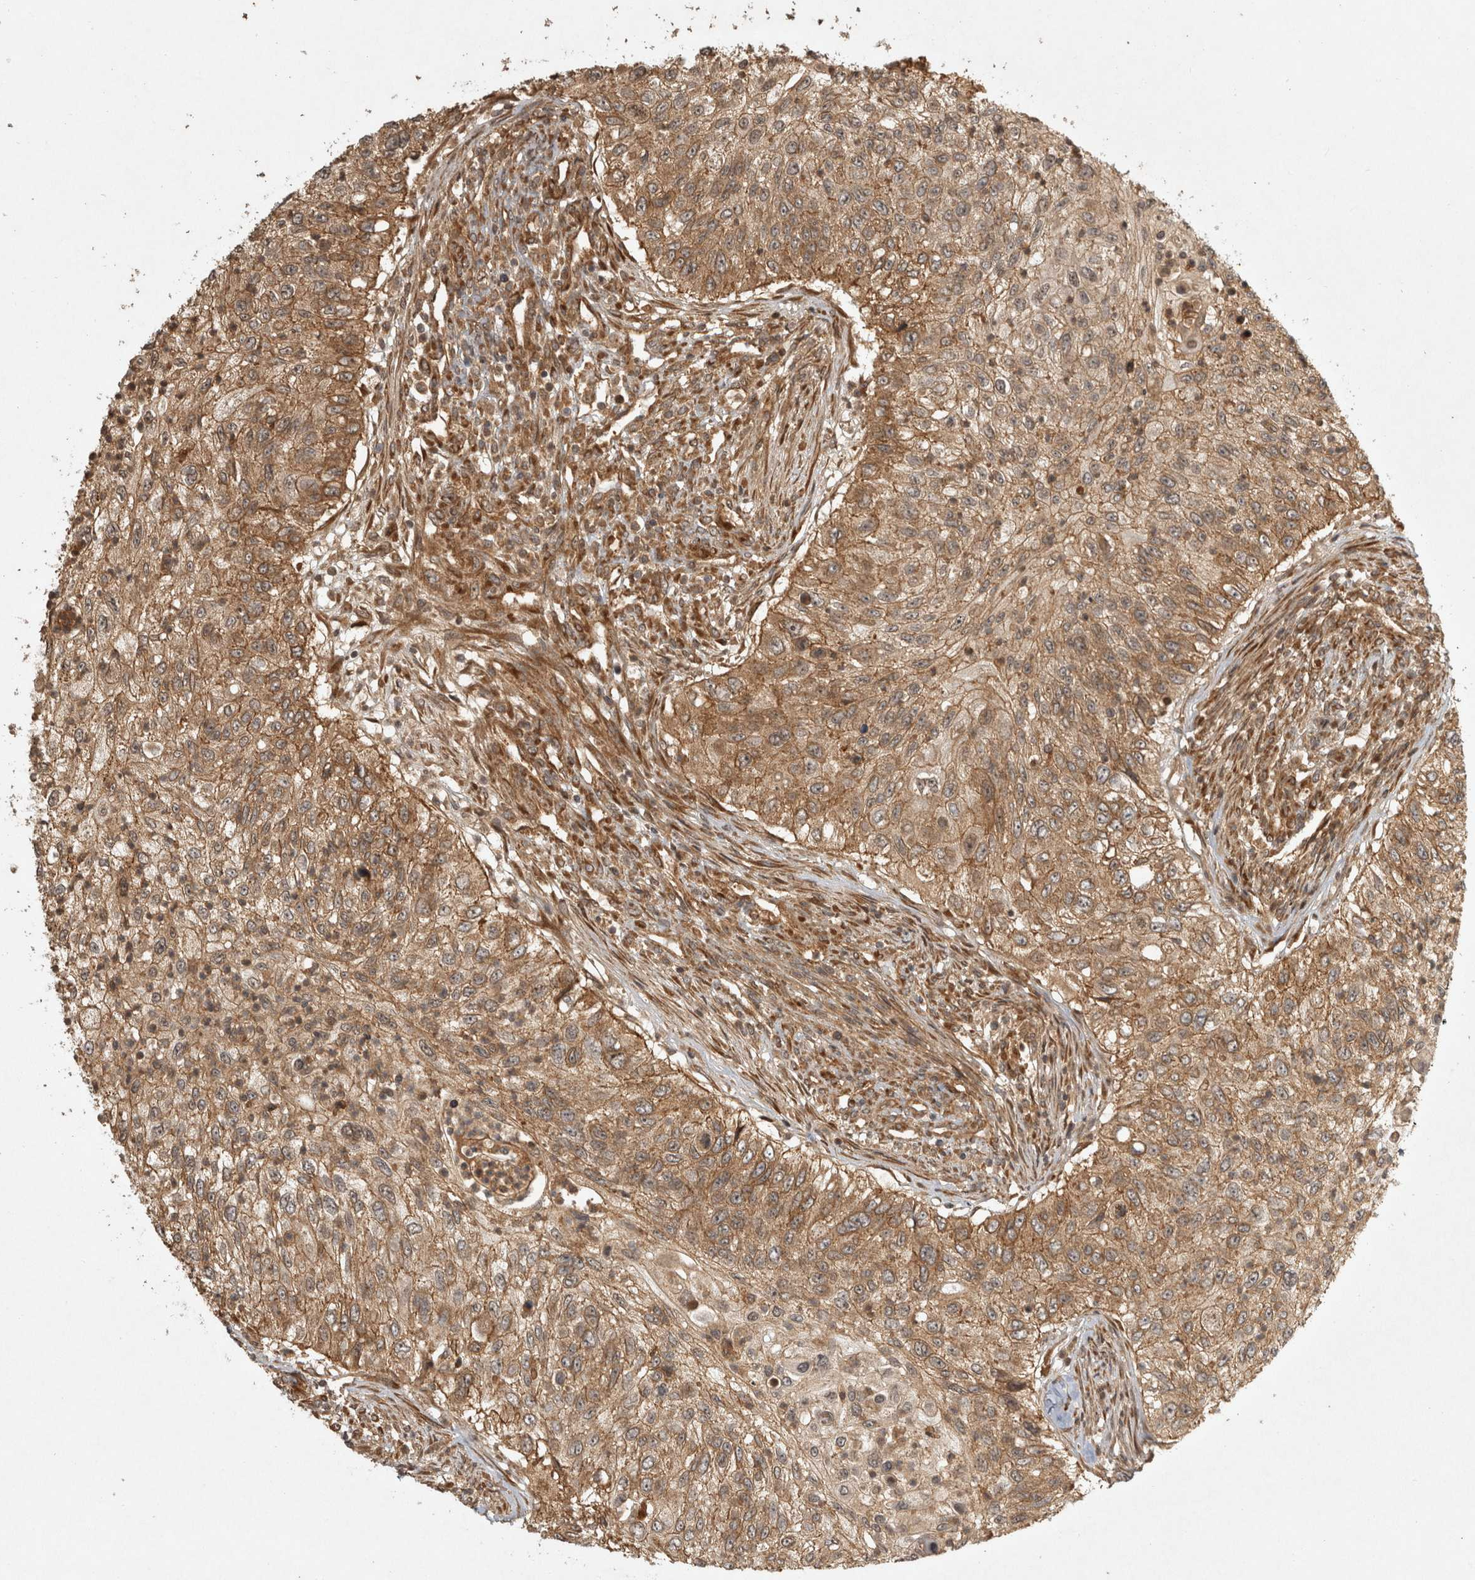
{"staining": {"intensity": "moderate", "quantity": ">75%", "location": "cytoplasmic/membranous"}, "tissue": "urothelial cancer", "cell_type": "Tumor cells", "image_type": "cancer", "snomed": [{"axis": "morphology", "description": "Urothelial carcinoma, High grade"}, {"axis": "topography", "description": "Urinary bladder"}], "caption": "A brown stain shows moderate cytoplasmic/membranous expression of a protein in high-grade urothelial carcinoma tumor cells.", "gene": "CAMSAP2", "patient": {"sex": "female", "age": 60}}